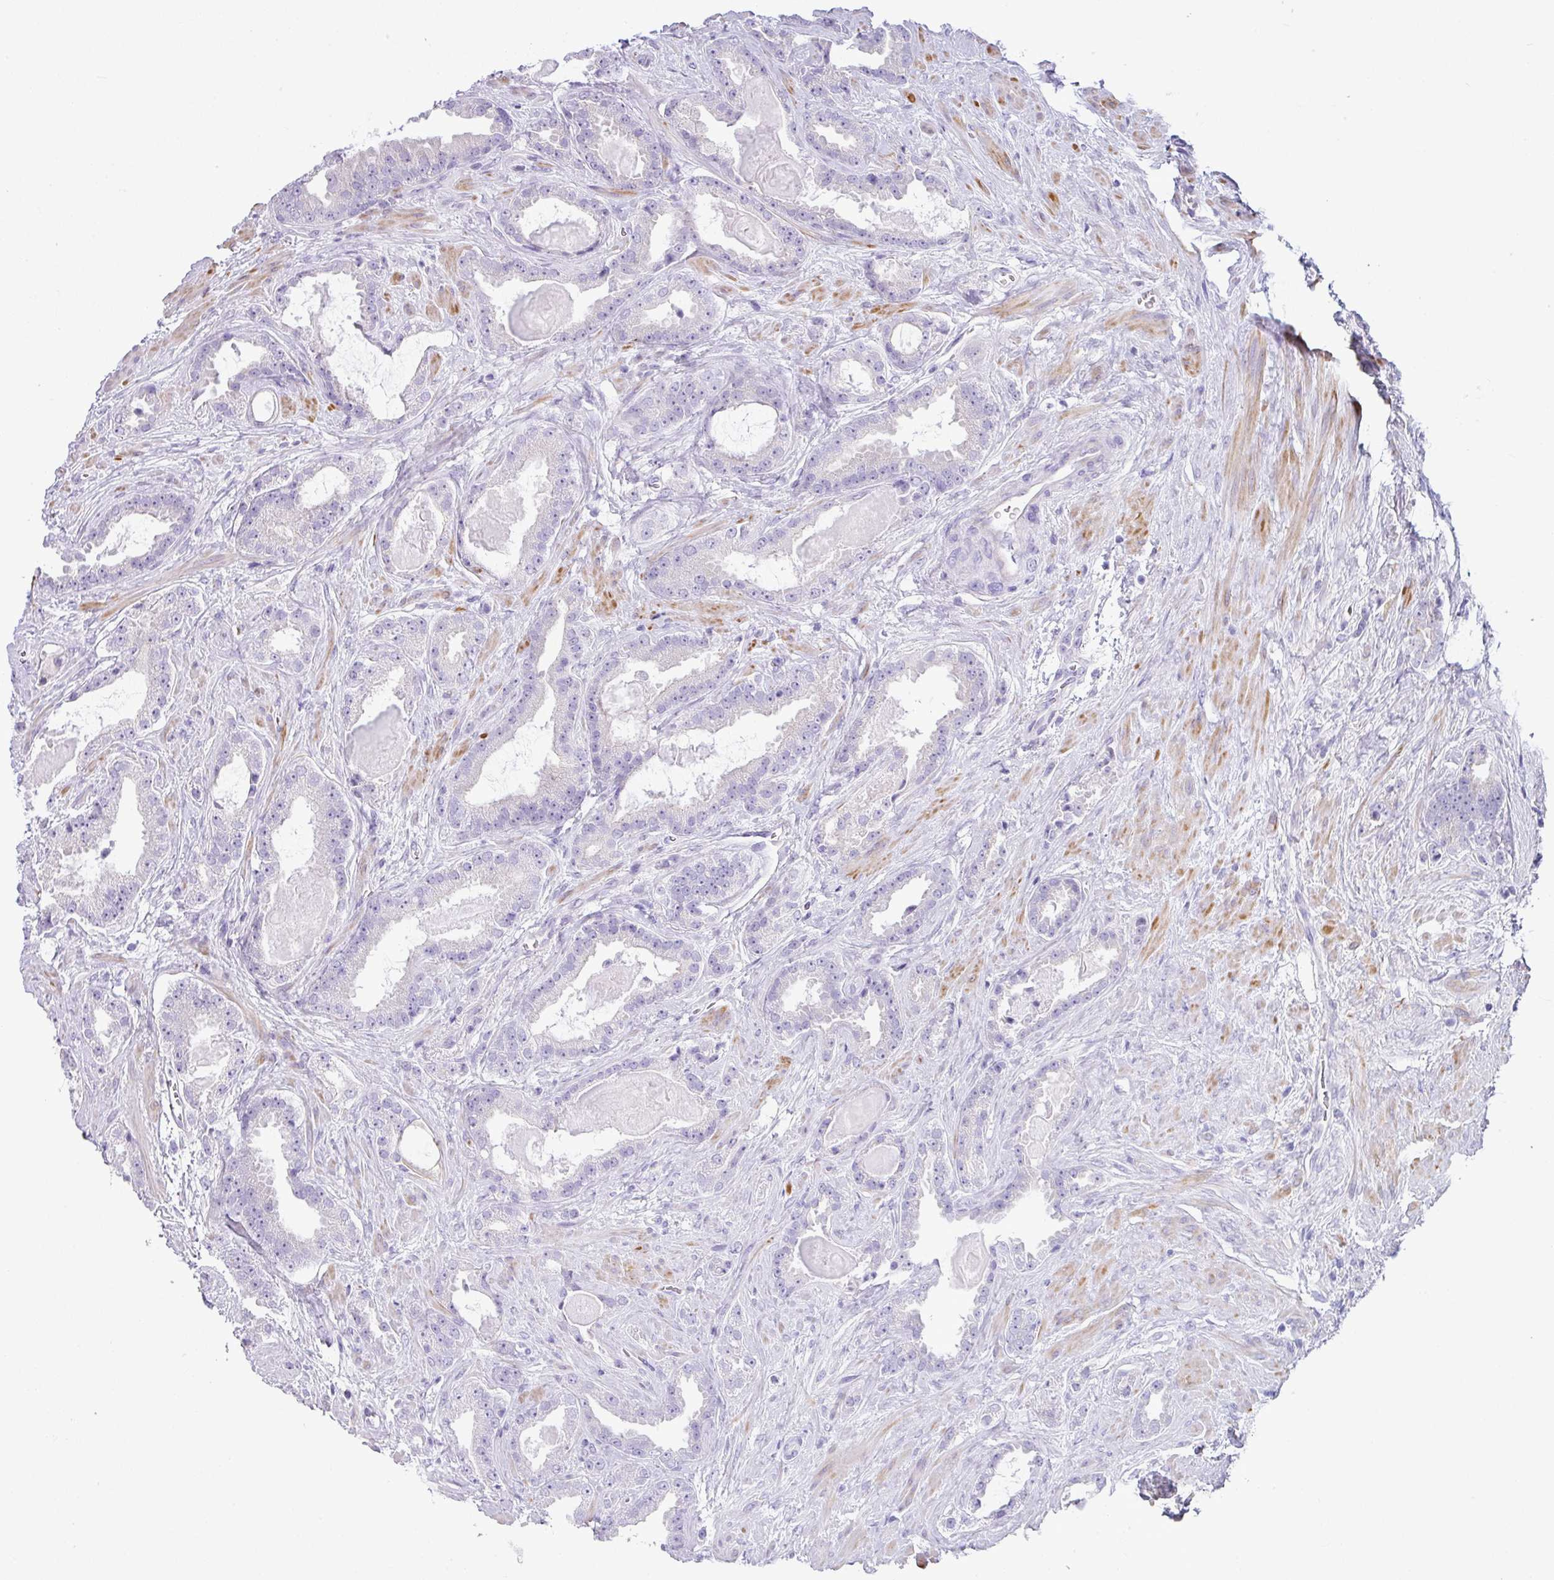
{"staining": {"intensity": "negative", "quantity": "none", "location": "none"}, "tissue": "prostate cancer", "cell_type": "Tumor cells", "image_type": "cancer", "snomed": [{"axis": "morphology", "description": "Adenocarcinoma, Low grade"}, {"axis": "topography", "description": "Prostate"}], "caption": "Tumor cells are negative for protein expression in human prostate adenocarcinoma (low-grade).", "gene": "ABCC5", "patient": {"sex": "male", "age": 62}}